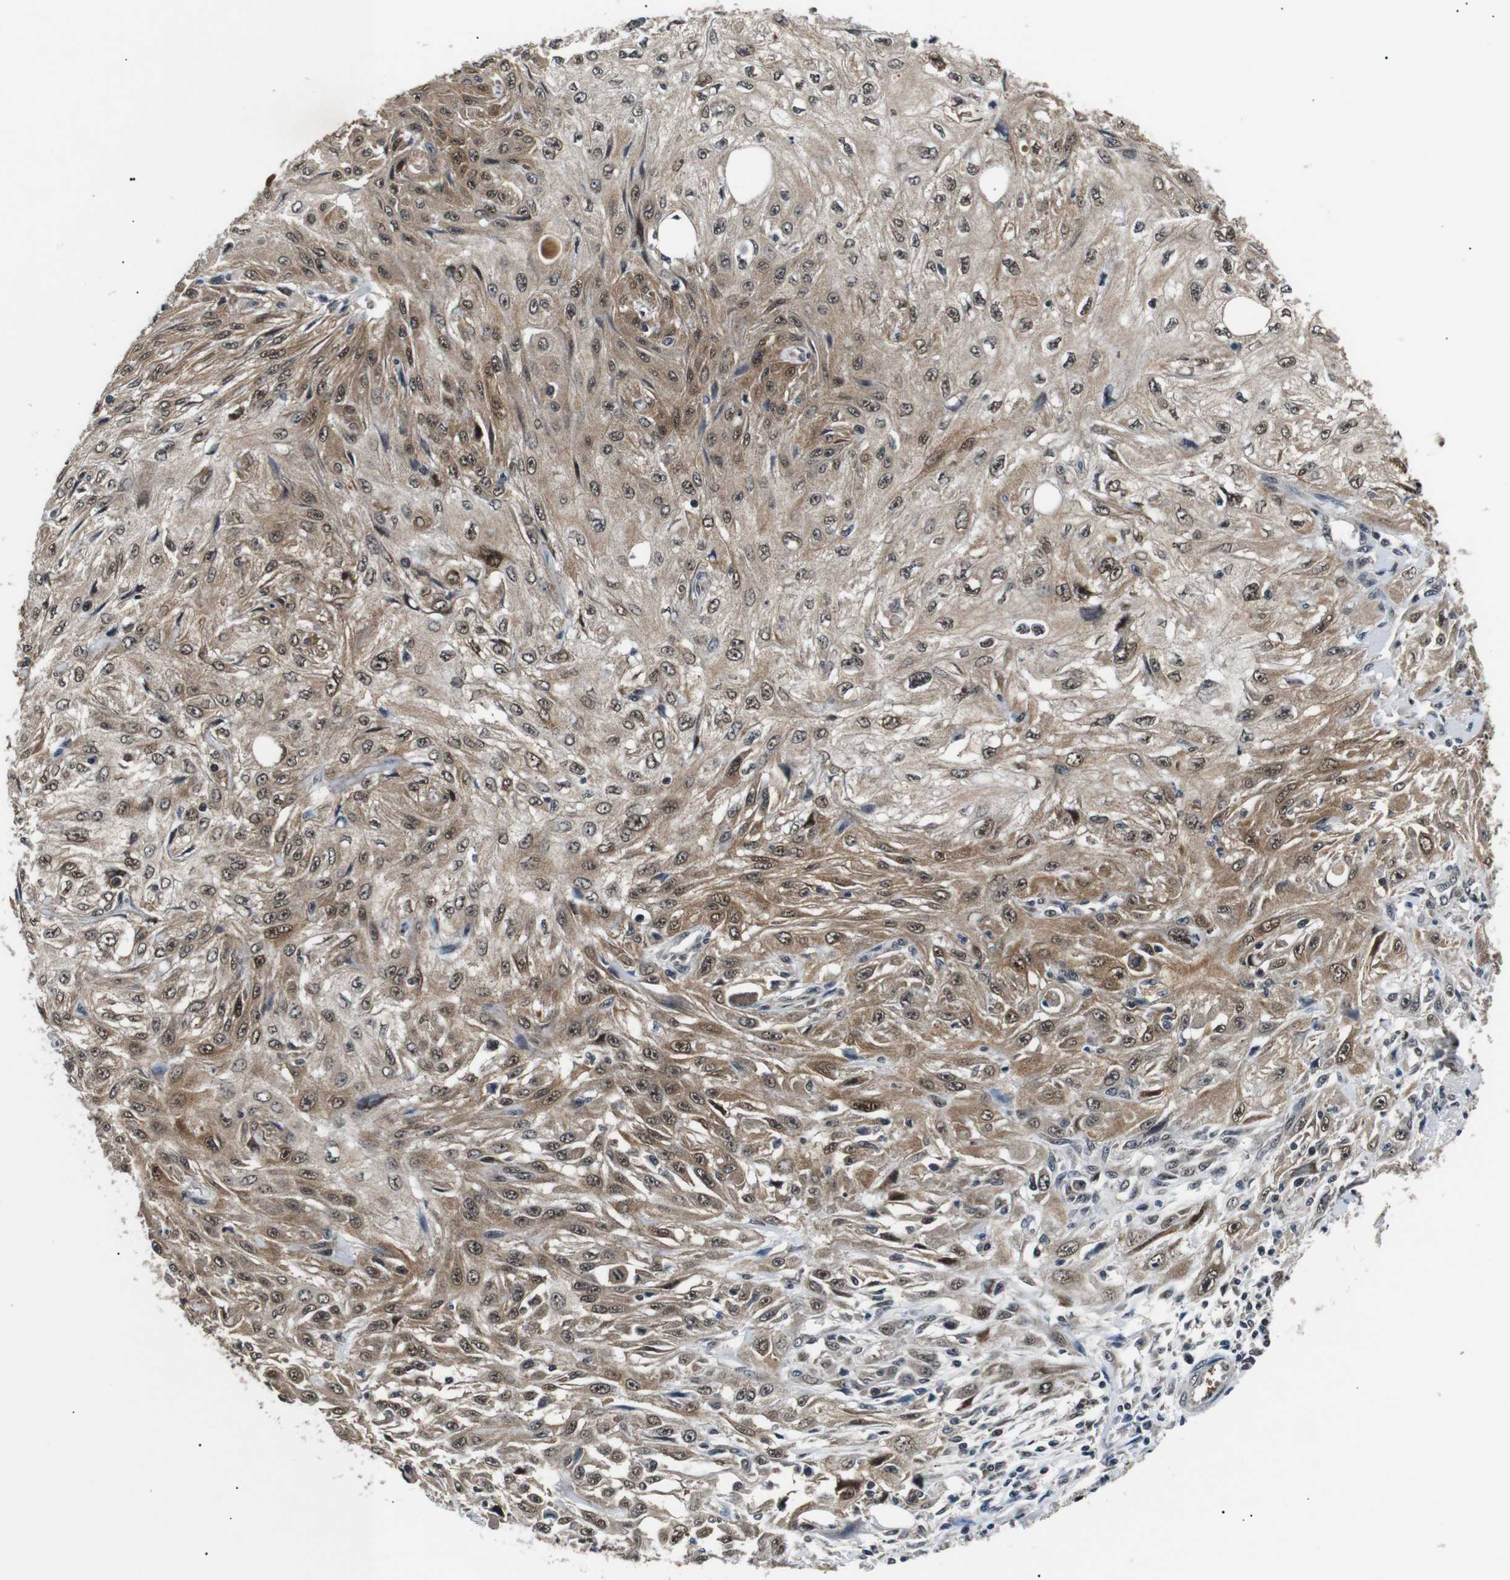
{"staining": {"intensity": "moderate", "quantity": ">75%", "location": "cytoplasmic/membranous,nuclear"}, "tissue": "skin cancer", "cell_type": "Tumor cells", "image_type": "cancer", "snomed": [{"axis": "morphology", "description": "Squamous cell carcinoma, NOS"}, {"axis": "topography", "description": "Skin"}], "caption": "This is an image of IHC staining of squamous cell carcinoma (skin), which shows moderate expression in the cytoplasmic/membranous and nuclear of tumor cells.", "gene": "SKP1", "patient": {"sex": "male", "age": 75}}